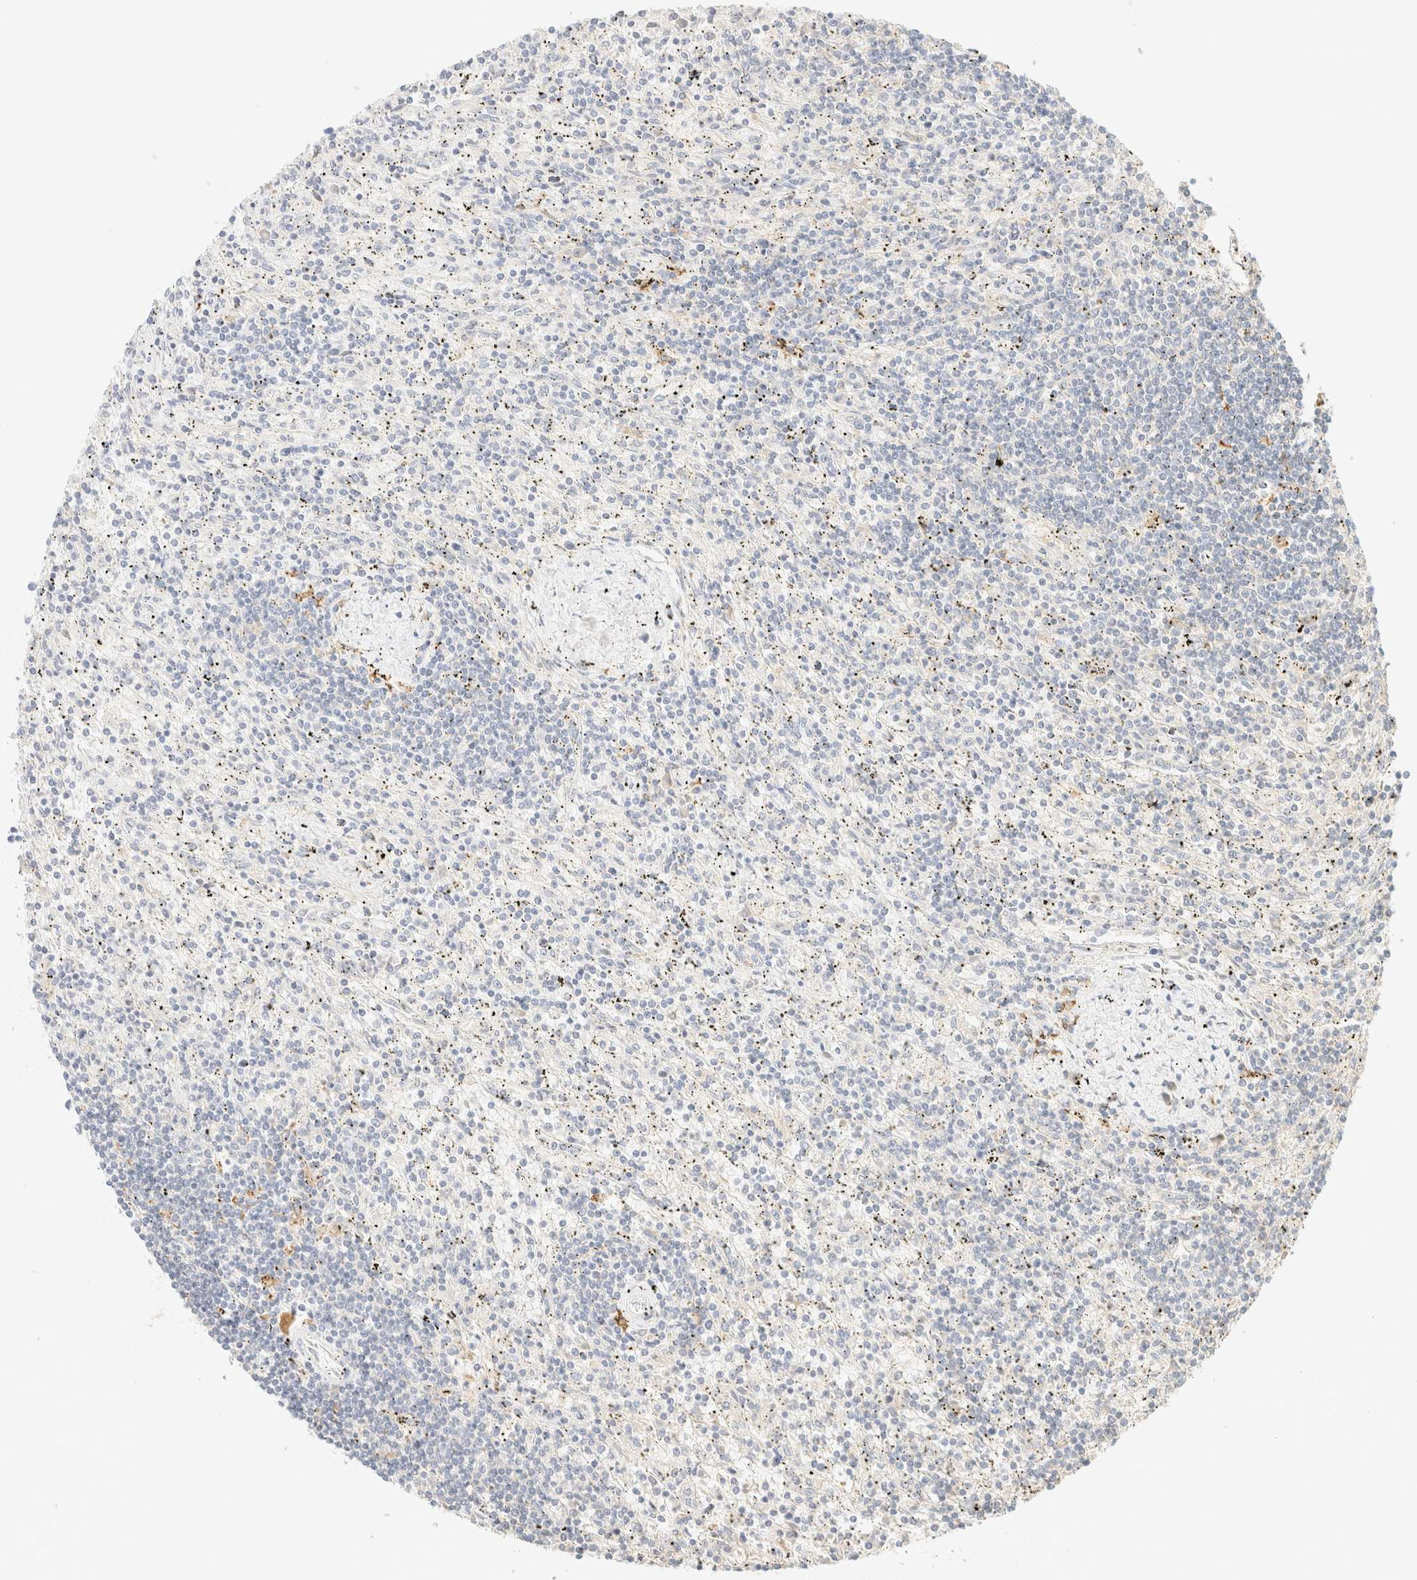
{"staining": {"intensity": "negative", "quantity": "none", "location": "none"}, "tissue": "lymphoma", "cell_type": "Tumor cells", "image_type": "cancer", "snomed": [{"axis": "morphology", "description": "Malignant lymphoma, non-Hodgkin's type, Low grade"}, {"axis": "topography", "description": "Spleen"}], "caption": "IHC micrograph of neoplastic tissue: human low-grade malignant lymphoma, non-Hodgkin's type stained with DAB (3,3'-diaminobenzidine) reveals no significant protein expression in tumor cells. (Brightfield microscopy of DAB (3,3'-diaminobenzidine) immunohistochemistry at high magnification).", "gene": "TIMD4", "patient": {"sex": "male", "age": 76}}